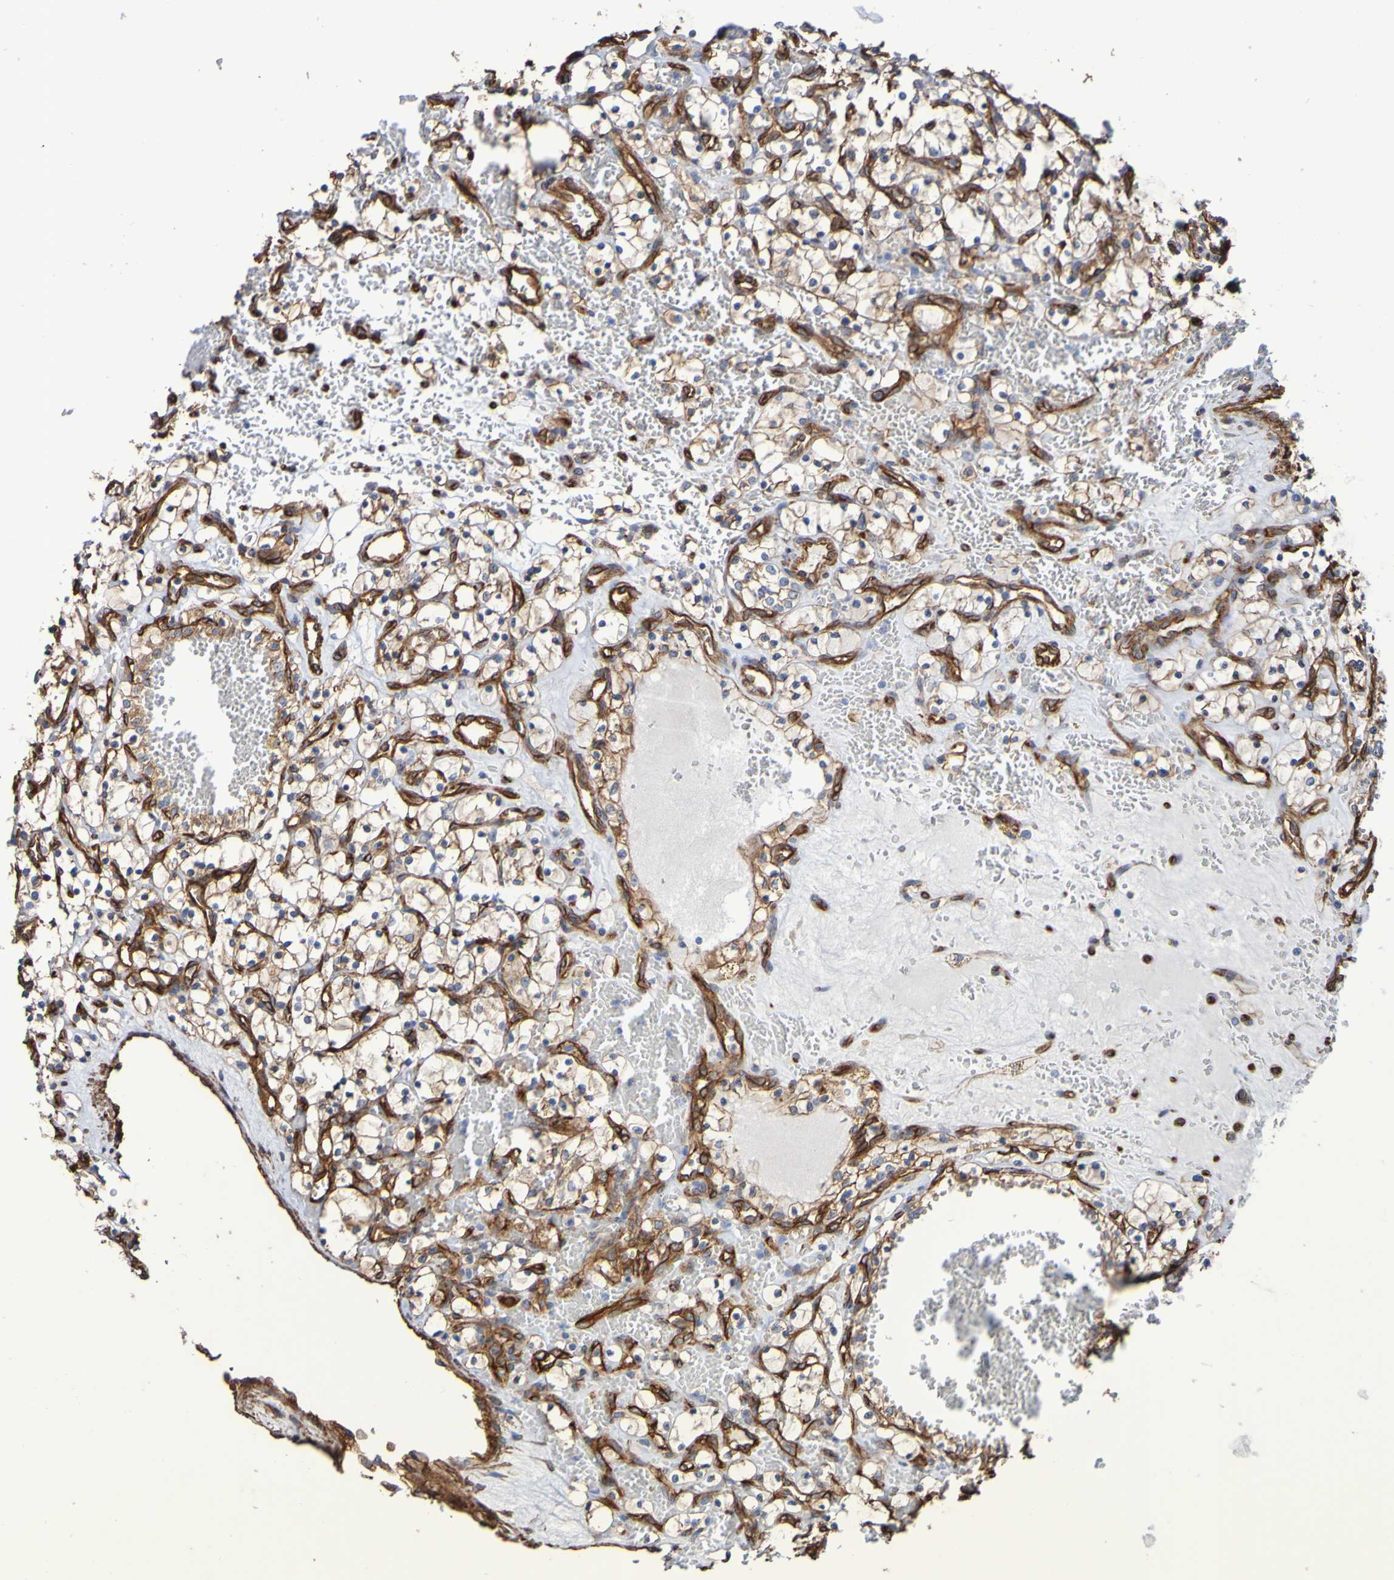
{"staining": {"intensity": "weak", "quantity": "25%-75%", "location": "cytoplasmic/membranous"}, "tissue": "renal cancer", "cell_type": "Tumor cells", "image_type": "cancer", "snomed": [{"axis": "morphology", "description": "Adenocarcinoma, NOS"}, {"axis": "topography", "description": "Kidney"}], "caption": "Immunohistochemistry (DAB (3,3'-diaminobenzidine)) staining of human renal adenocarcinoma exhibits weak cytoplasmic/membranous protein expression in about 25%-75% of tumor cells.", "gene": "ELMOD3", "patient": {"sex": "female", "age": 69}}